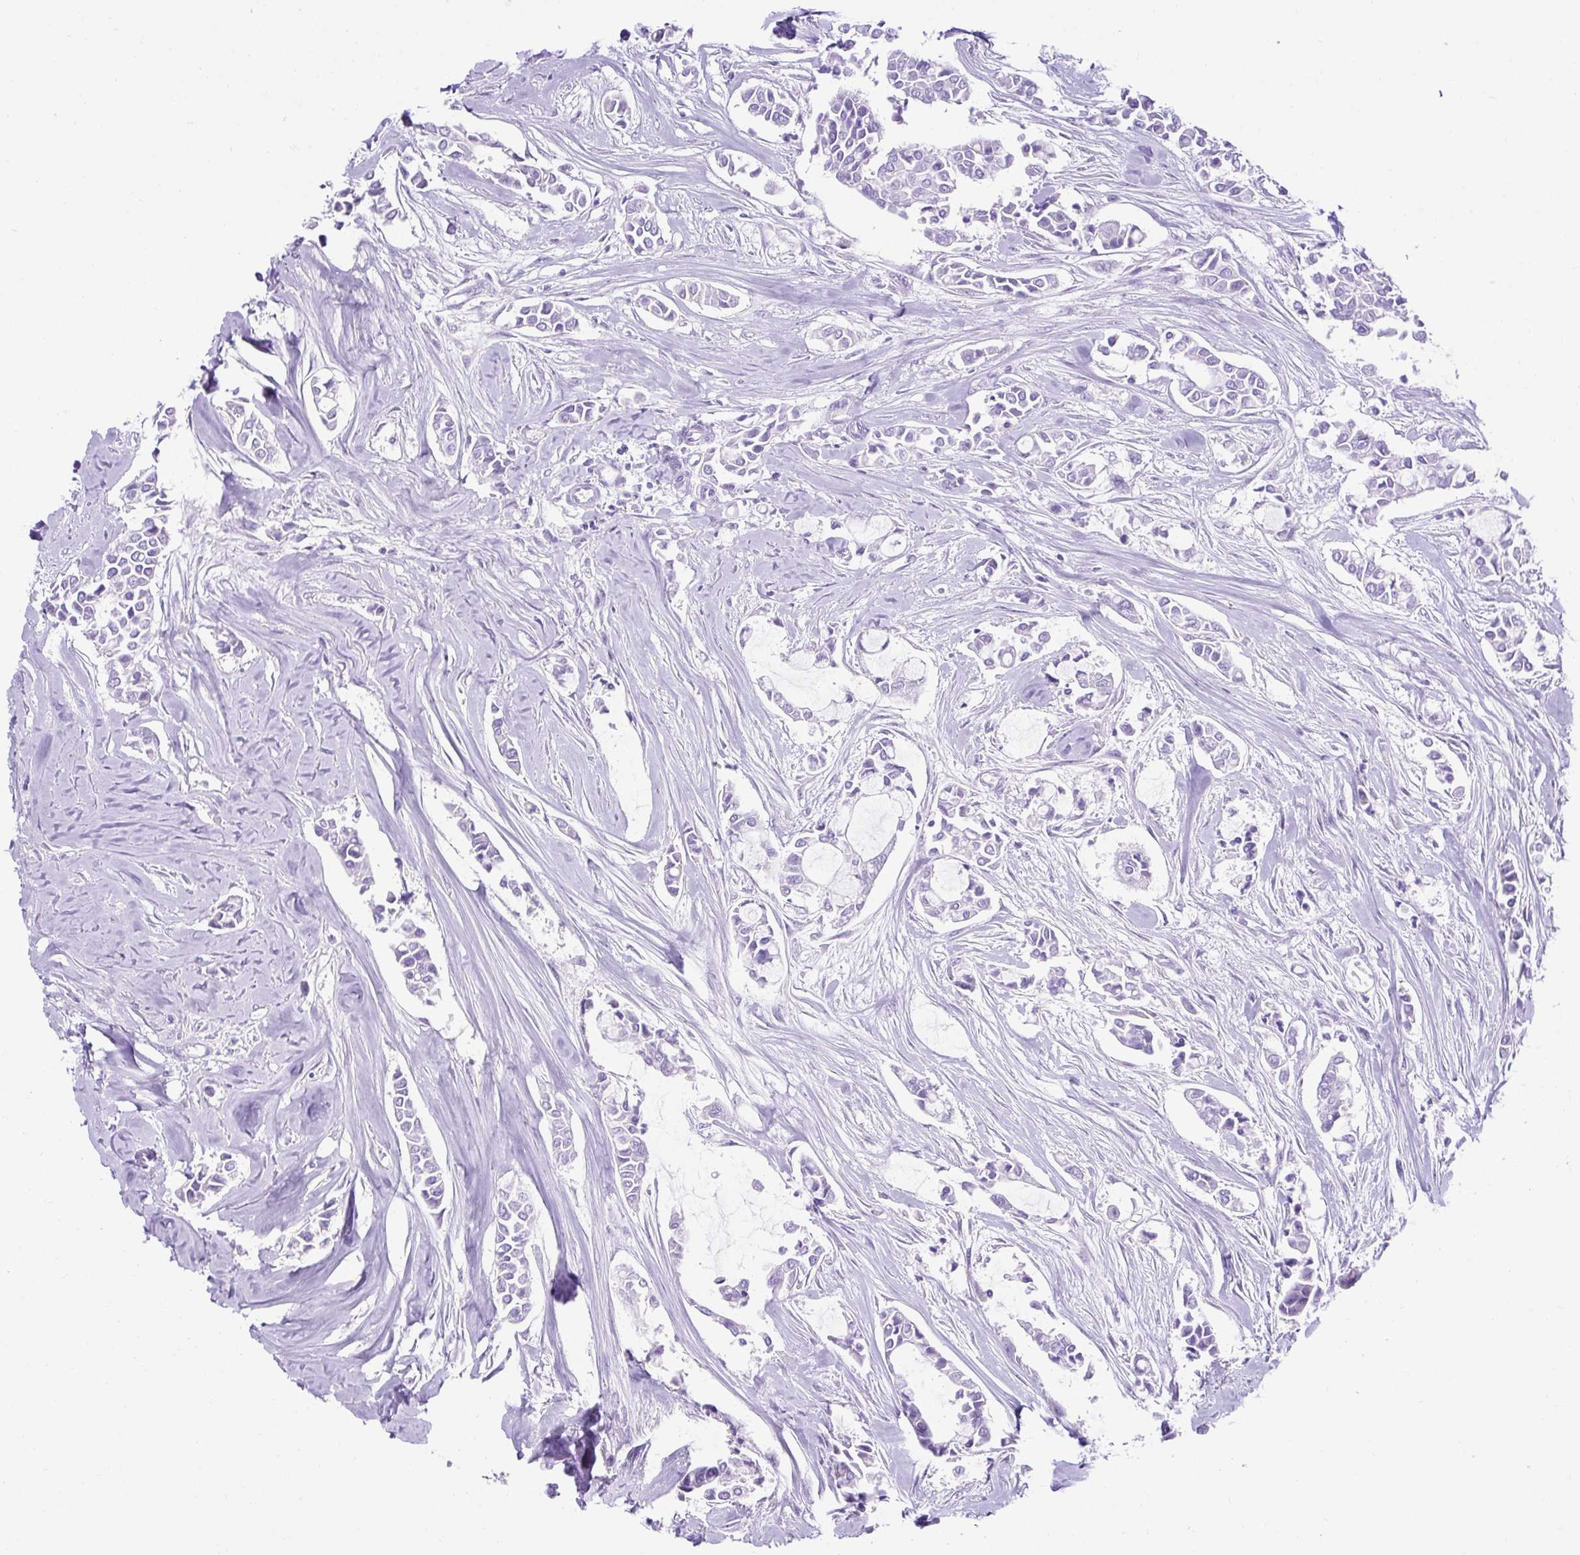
{"staining": {"intensity": "negative", "quantity": "none", "location": "none"}, "tissue": "breast cancer", "cell_type": "Tumor cells", "image_type": "cancer", "snomed": [{"axis": "morphology", "description": "Duct carcinoma"}, {"axis": "topography", "description": "Breast"}], "caption": "Tumor cells are negative for protein expression in human invasive ductal carcinoma (breast). The staining was performed using DAB to visualize the protein expression in brown, while the nuclei were stained in blue with hematoxylin (Magnification: 20x).", "gene": "KRT12", "patient": {"sex": "female", "age": 84}}